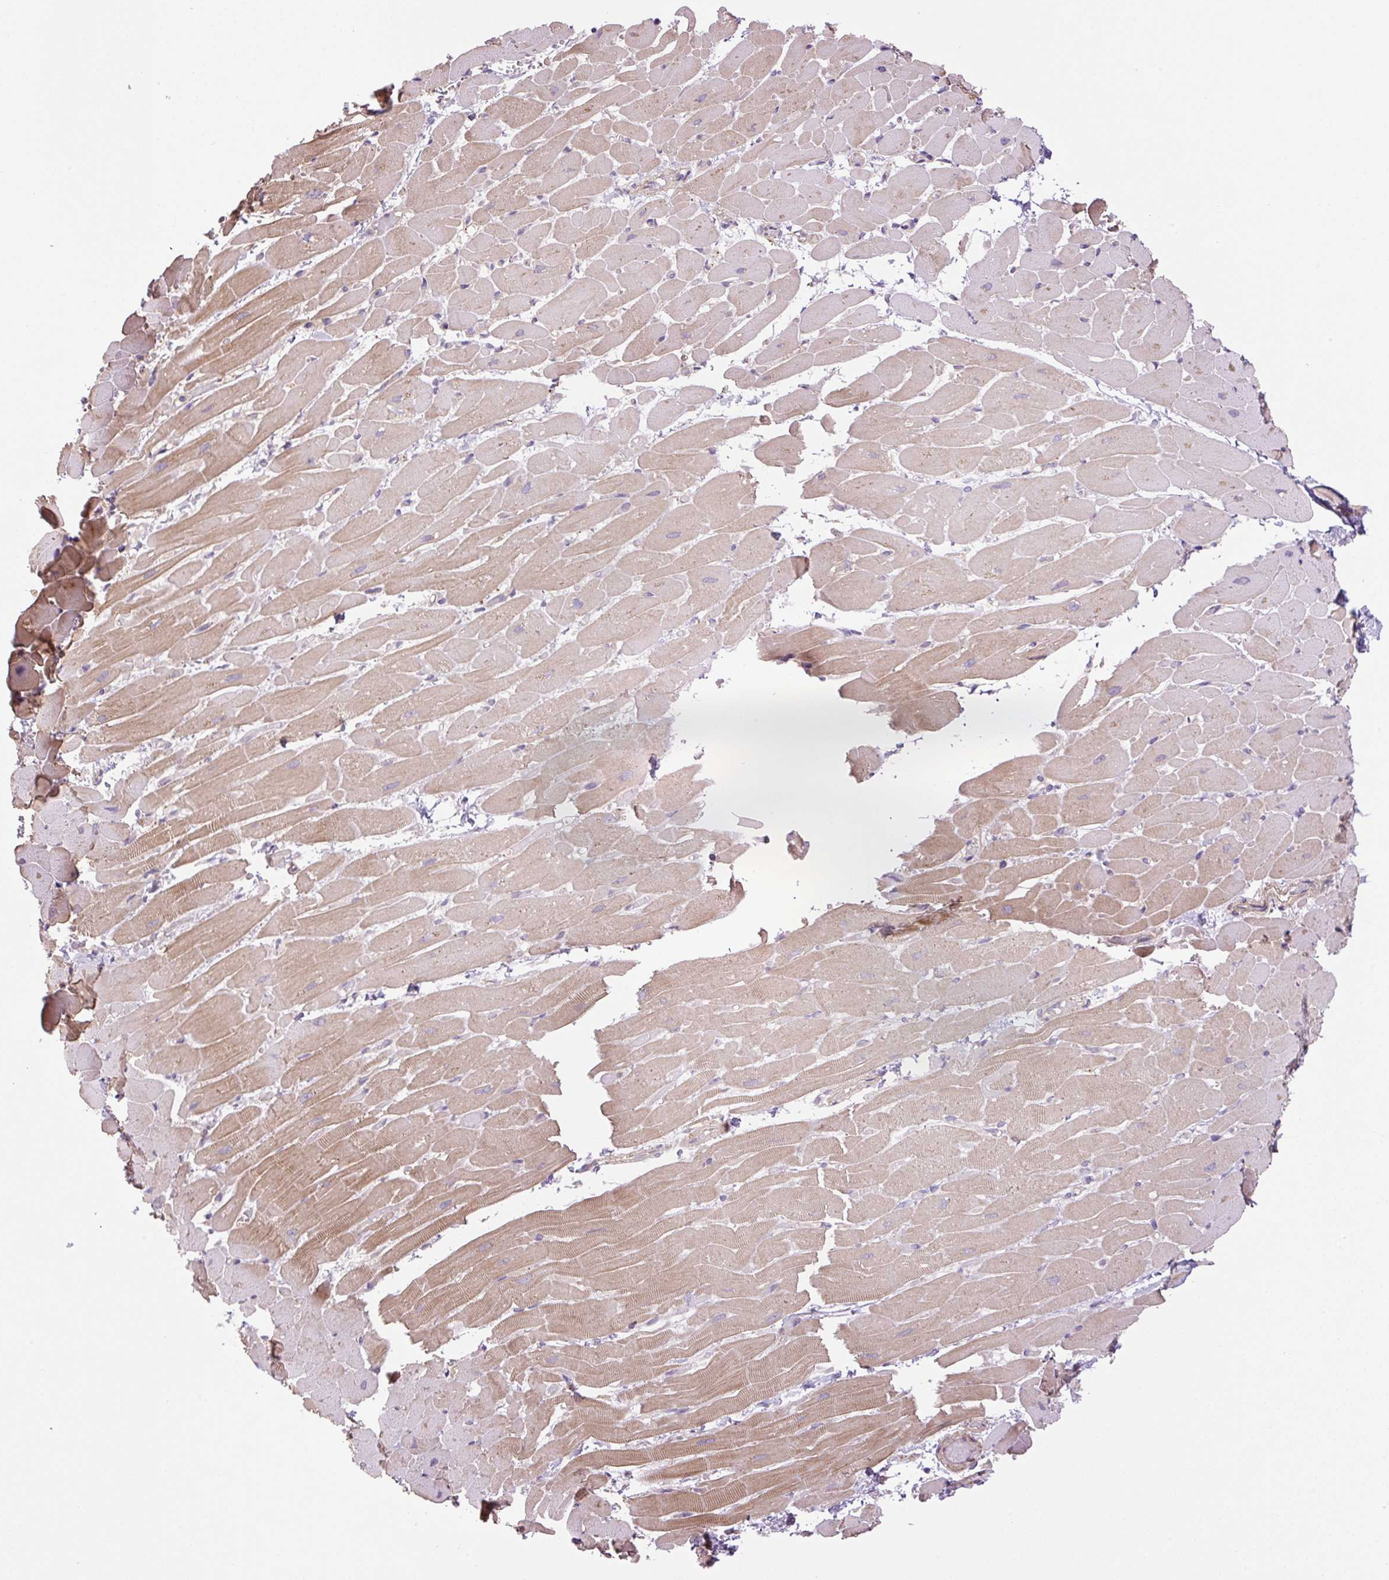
{"staining": {"intensity": "moderate", "quantity": "25%-75%", "location": "cytoplasmic/membranous"}, "tissue": "heart muscle", "cell_type": "Cardiomyocytes", "image_type": "normal", "snomed": [{"axis": "morphology", "description": "Normal tissue, NOS"}, {"axis": "topography", "description": "Heart"}], "caption": "This micrograph demonstrates immunohistochemistry staining of normal human heart muscle, with medium moderate cytoplasmic/membranous staining in approximately 25%-75% of cardiomyocytes.", "gene": "KIFC1", "patient": {"sex": "male", "age": 37}}